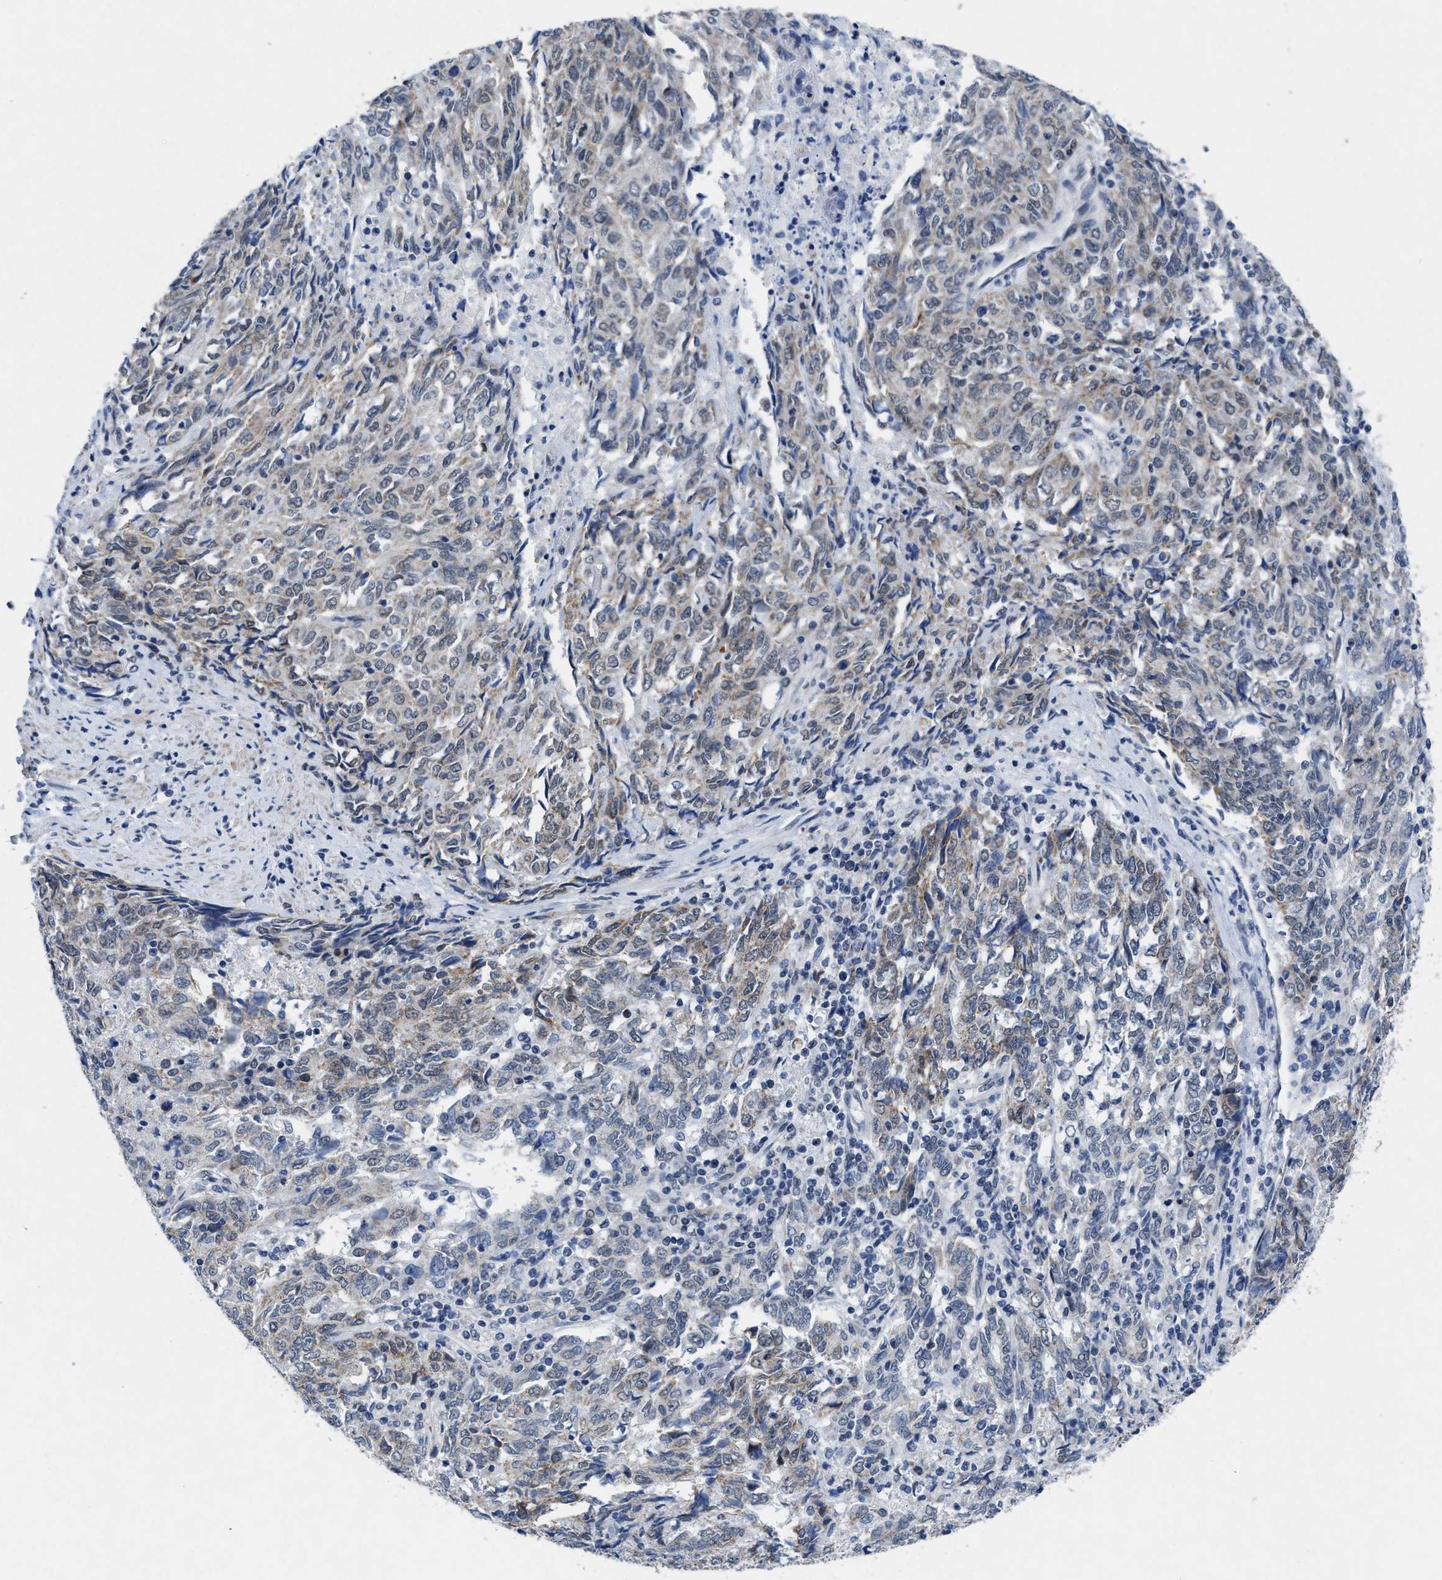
{"staining": {"intensity": "weak", "quantity": "25%-75%", "location": "cytoplasmic/membranous"}, "tissue": "endometrial cancer", "cell_type": "Tumor cells", "image_type": "cancer", "snomed": [{"axis": "morphology", "description": "Adenocarcinoma, NOS"}, {"axis": "topography", "description": "Endometrium"}], "caption": "Immunohistochemistry (IHC) micrograph of endometrial cancer stained for a protein (brown), which displays low levels of weak cytoplasmic/membranous expression in about 25%-75% of tumor cells.", "gene": "ID3", "patient": {"sex": "female", "age": 80}}